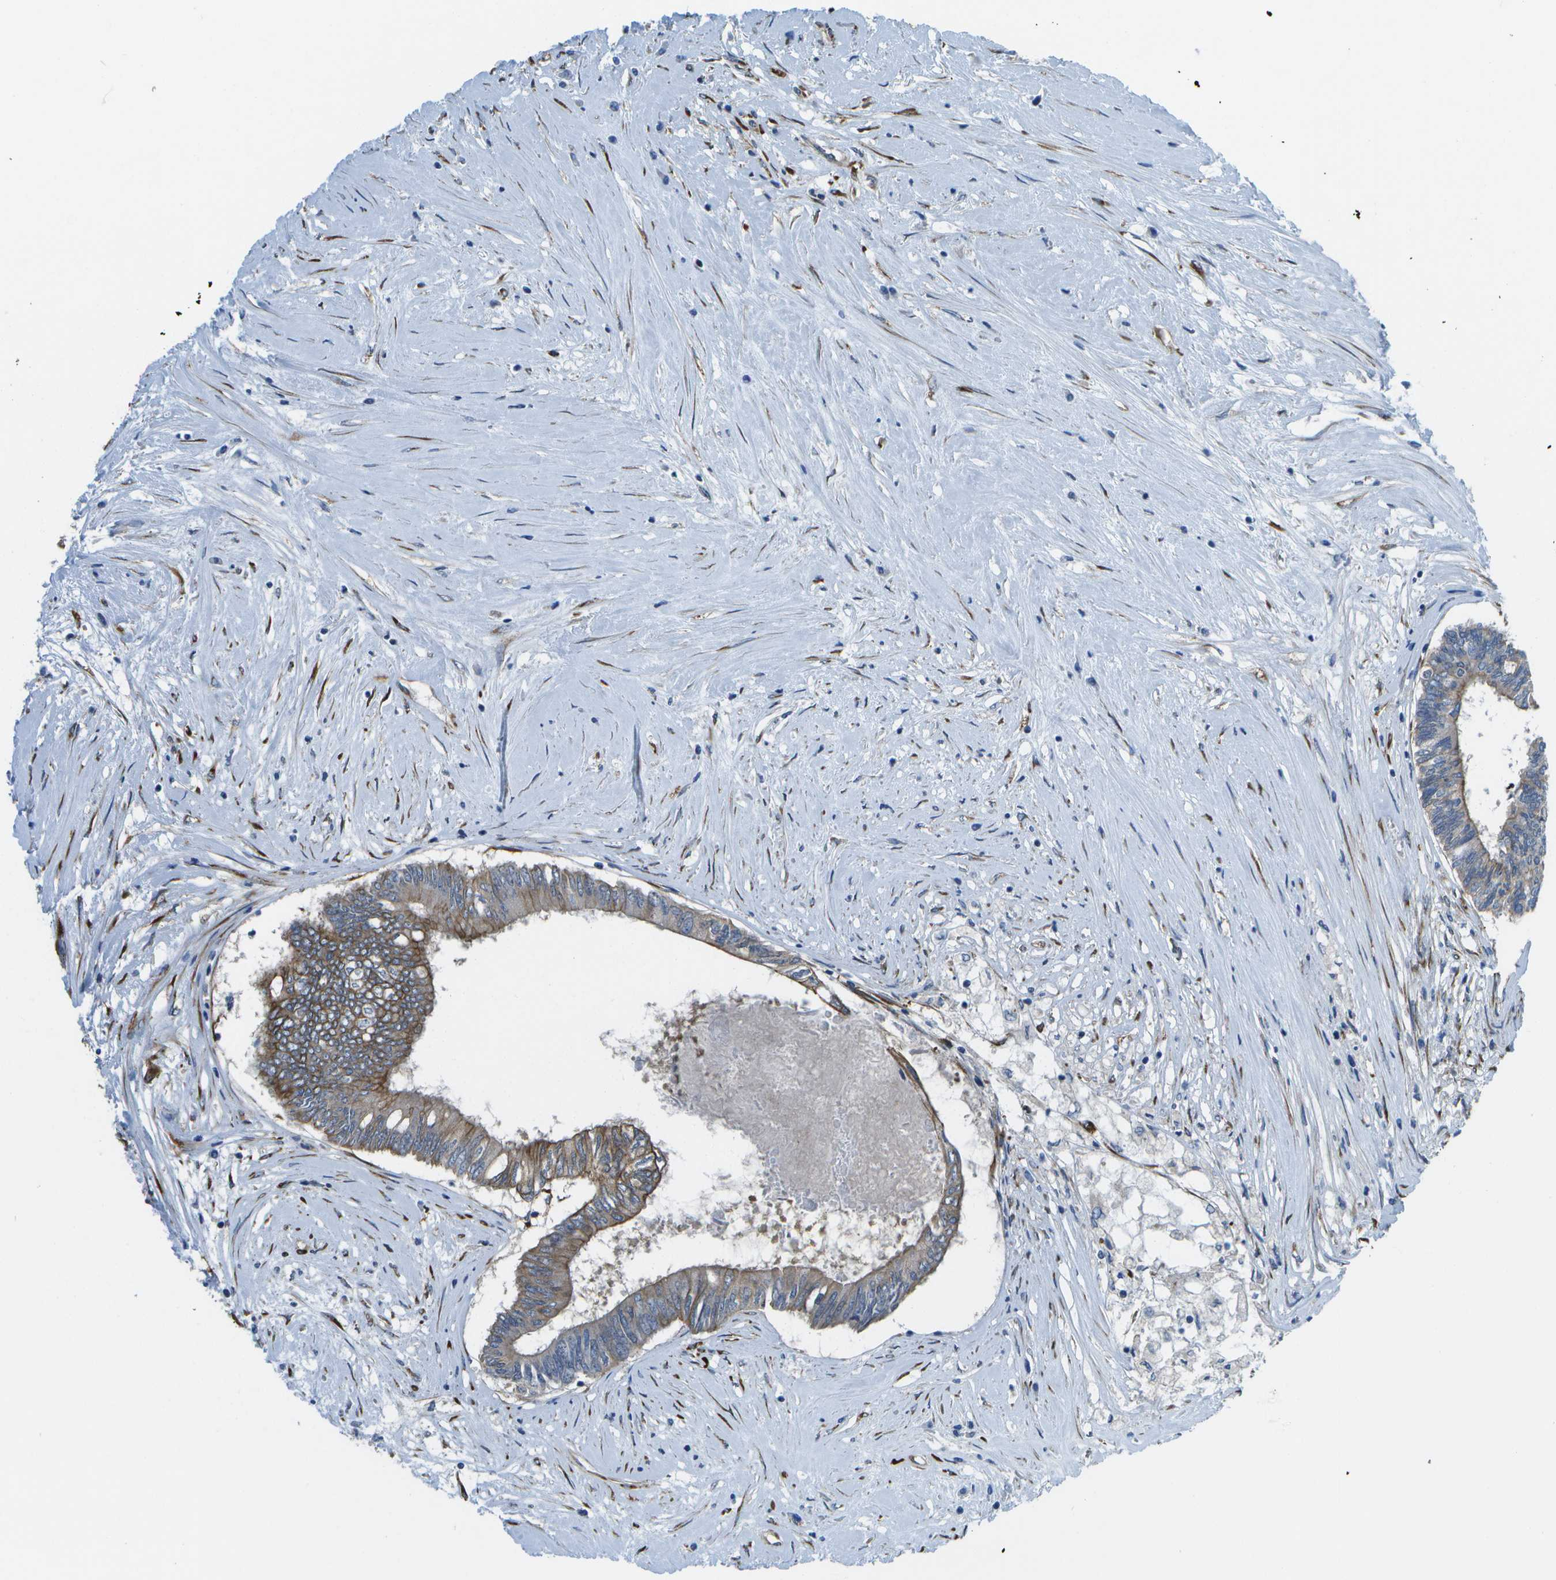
{"staining": {"intensity": "weak", "quantity": "25%-75%", "location": "cytoplasmic/membranous"}, "tissue": "colorectal cancer", "cell_type": "Tumor cells", "image_type": "cancer", "snomed": [{"axis": "morphology", "description": "Adenocarcinoma, NOS"}, {"axis": "topography", "description": "Rectum"}], "caption": "This is an image of IHC staining of colorectal adenocarcinoma, which shows weak positivity in the cytoplasmic/membranous of tumor cells.", "gene": "P3H1", "patient": {"sex": "male", "age": 63}}